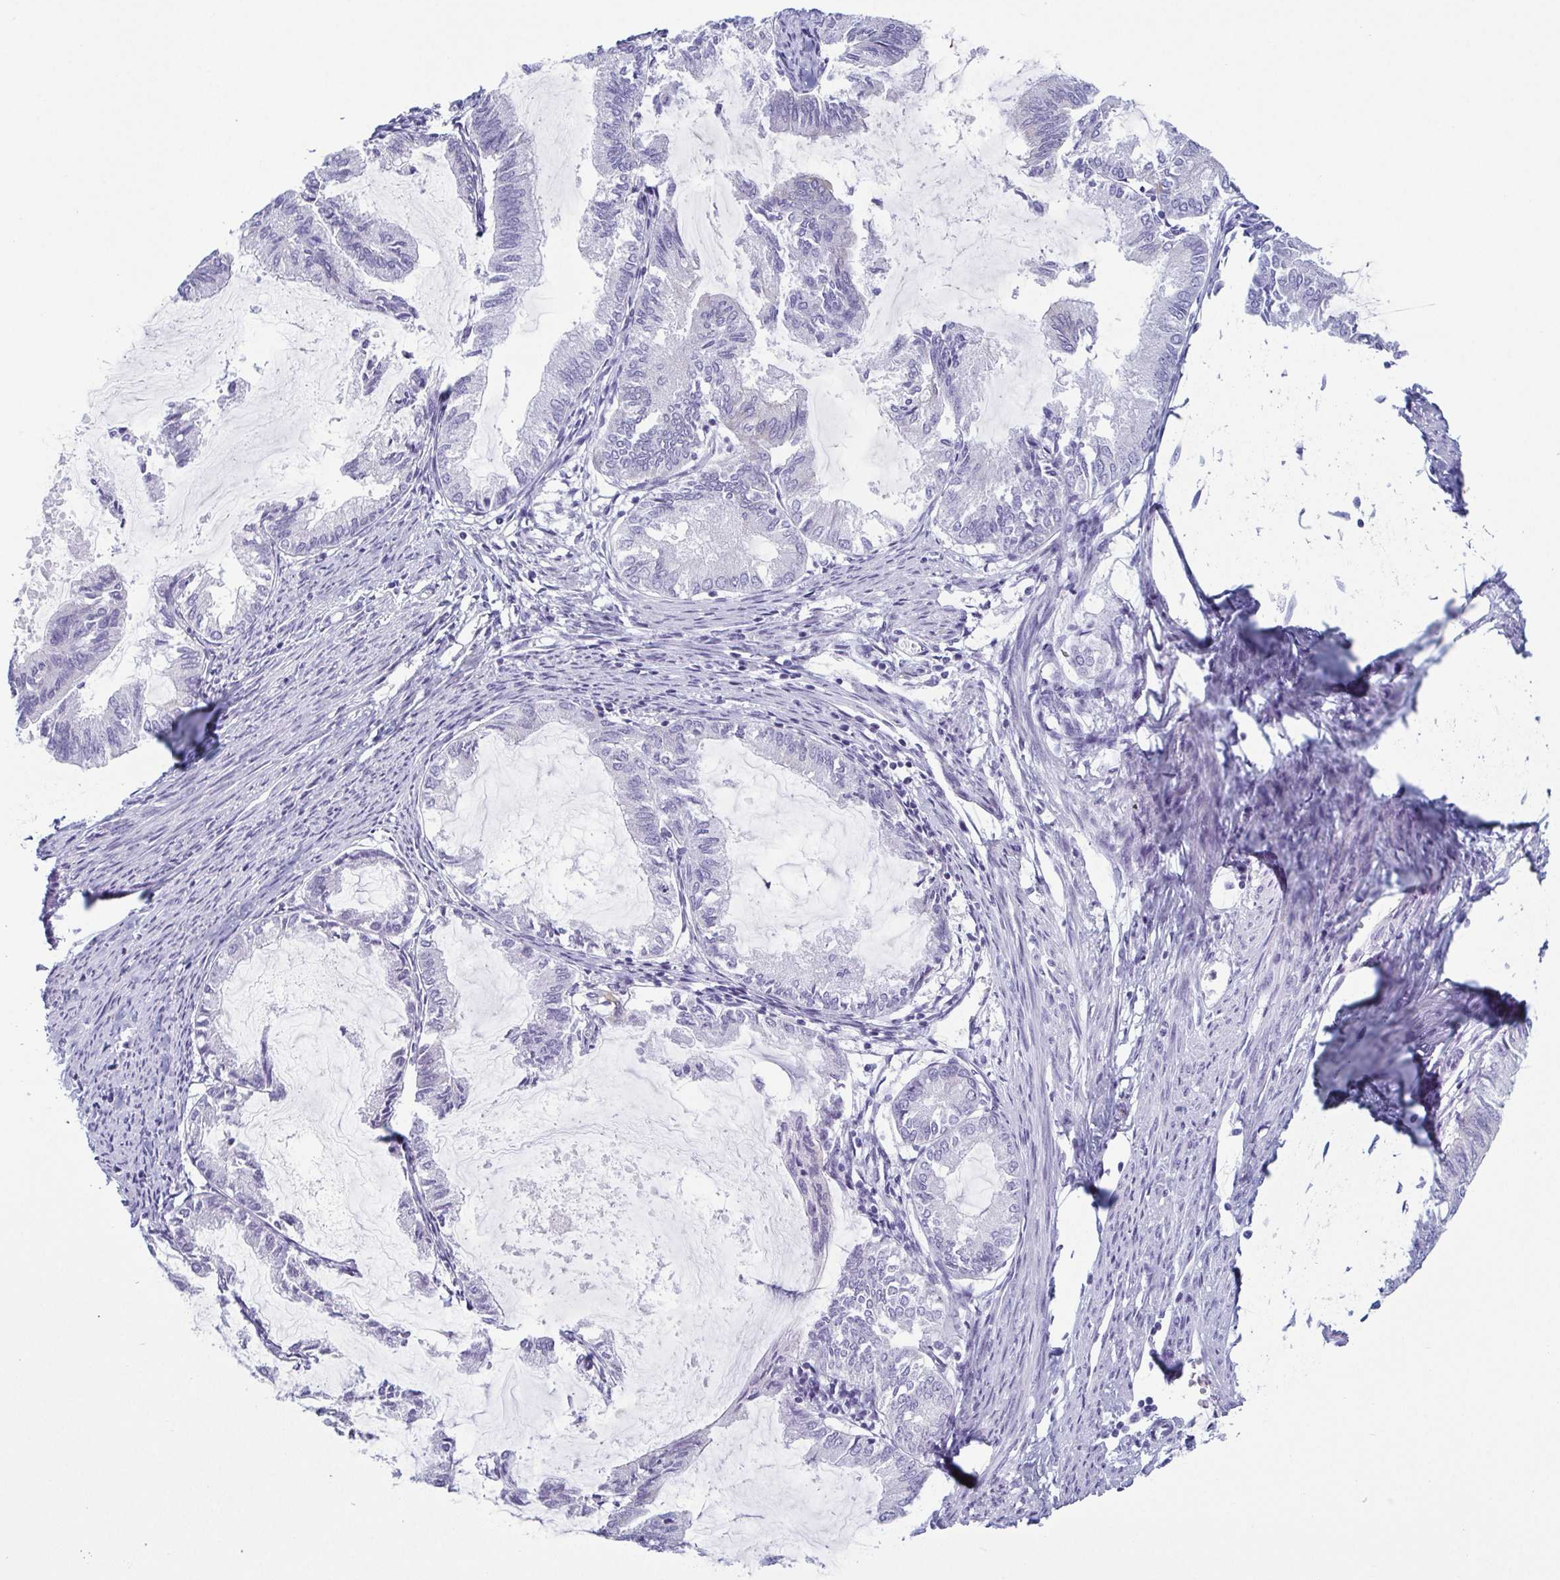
{"staining": {"intensity": "negative", "quantity": "none", "location": "none"}, "tissue": "endometrial cancer", "cell_type": "Tumor cells", "image_type": "cancer", "snomed": [{"axis": "morphology", "description": "Adenocarcinoma, NOS"}, {"axis": "topography", "description": "Endometrium"}], "caption": "Immunohistochemistry (IHC) histopathology image of endometrial adenocarcinoma stained for a protein (brown), which reveals no staining in tumor cells.", "gene": "KRT10", "patient": {"sex": "female", "age": 86}}